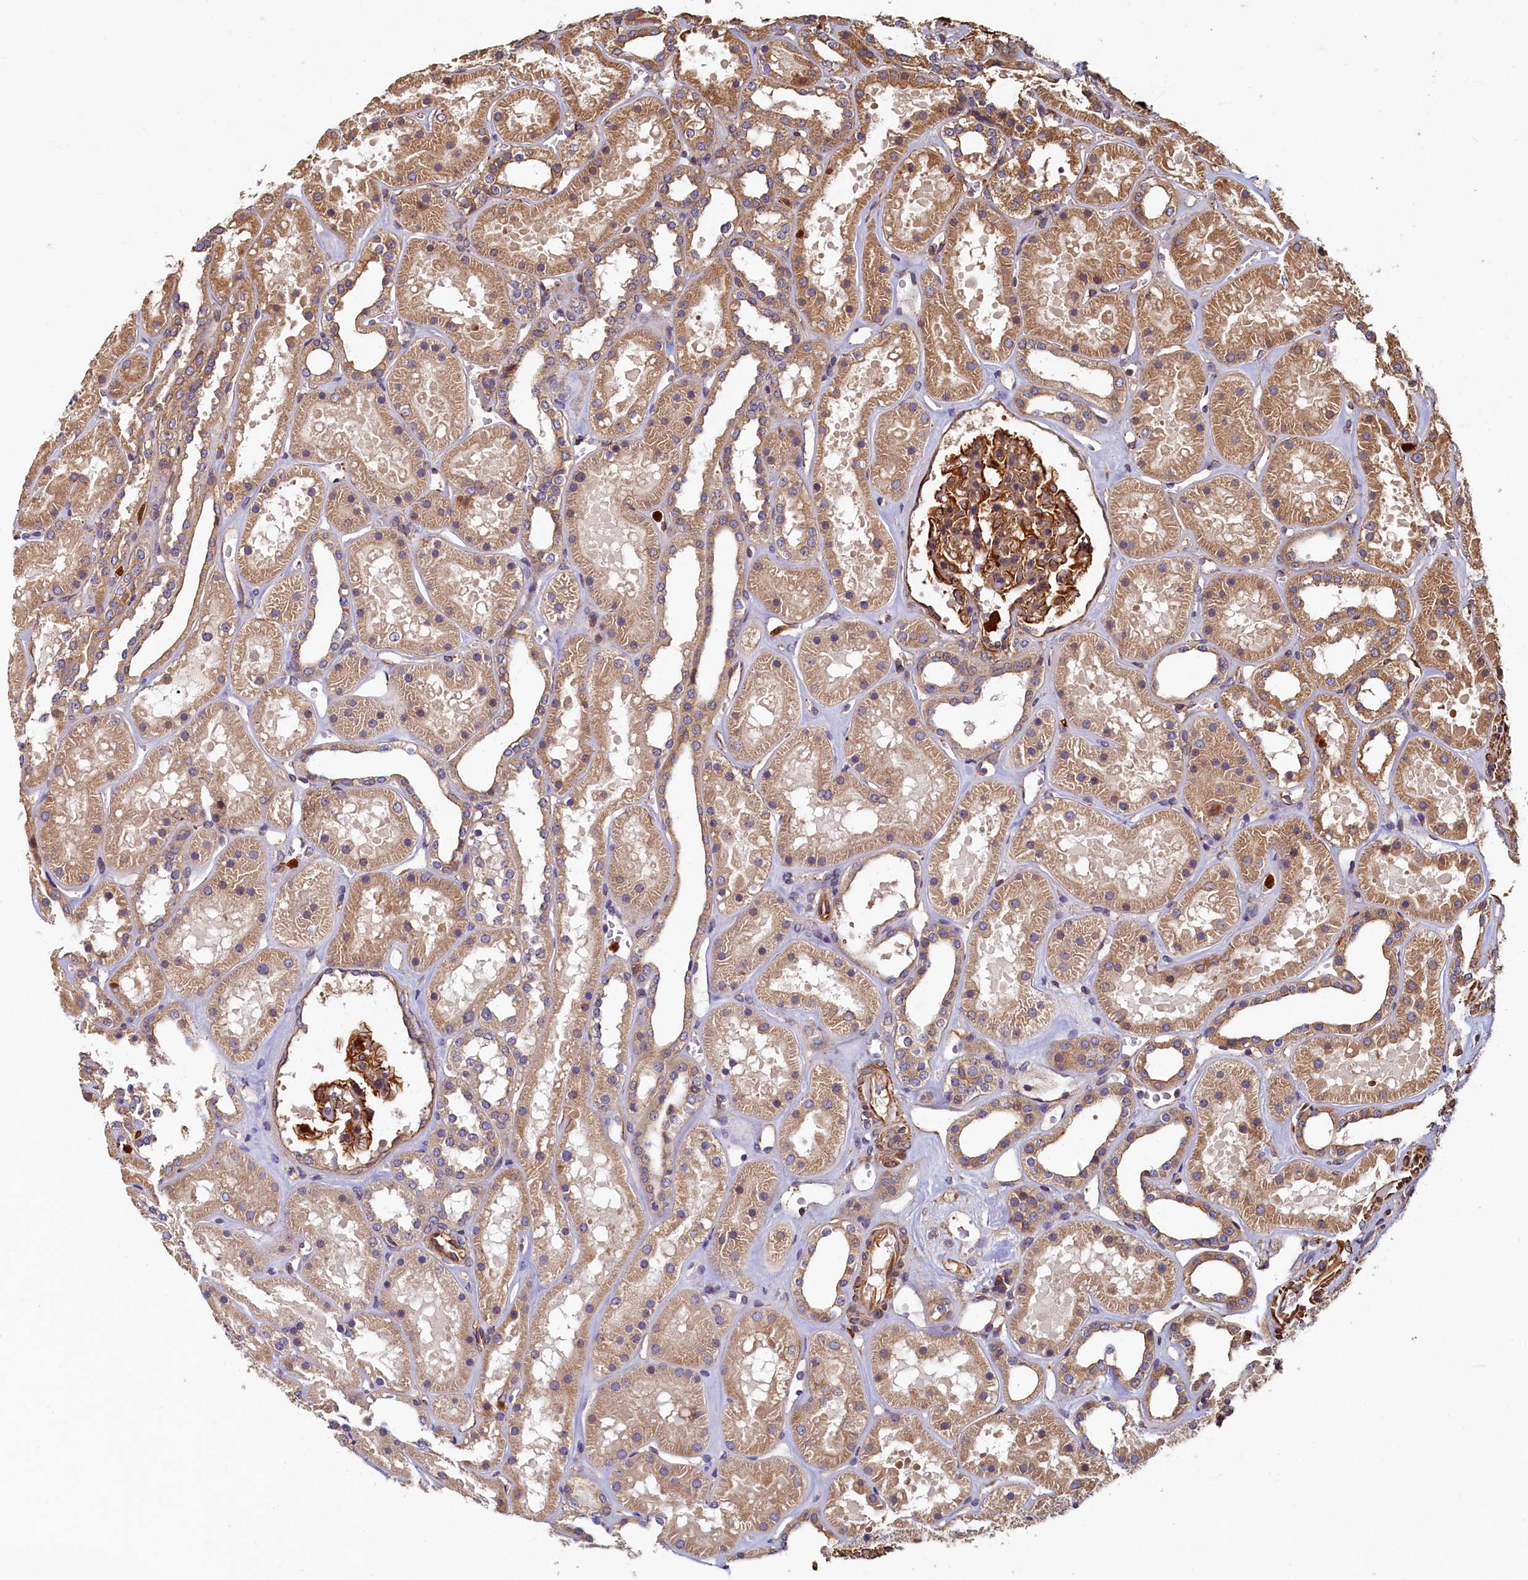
{"staining": {"intensity": "strong", "quantity": ">75%", "location": "cytoplasmic/membranous"}, "tissue": "kidney", "cell_type": "Cells in glomeruli", "image_type": "normal", "snomed": [{"axis": "morphology", "description": "Normal tissue, NOS"}, {"axis": "topography", "description": "Kidney"}], "caption": "A brown stain highlights strong cytoplasmic/membranous positivity of a protein in cells in glomeruli of benign human kidney.", "gene": "CCDC102B", "patient": {"sex": "female", "age": 41}}